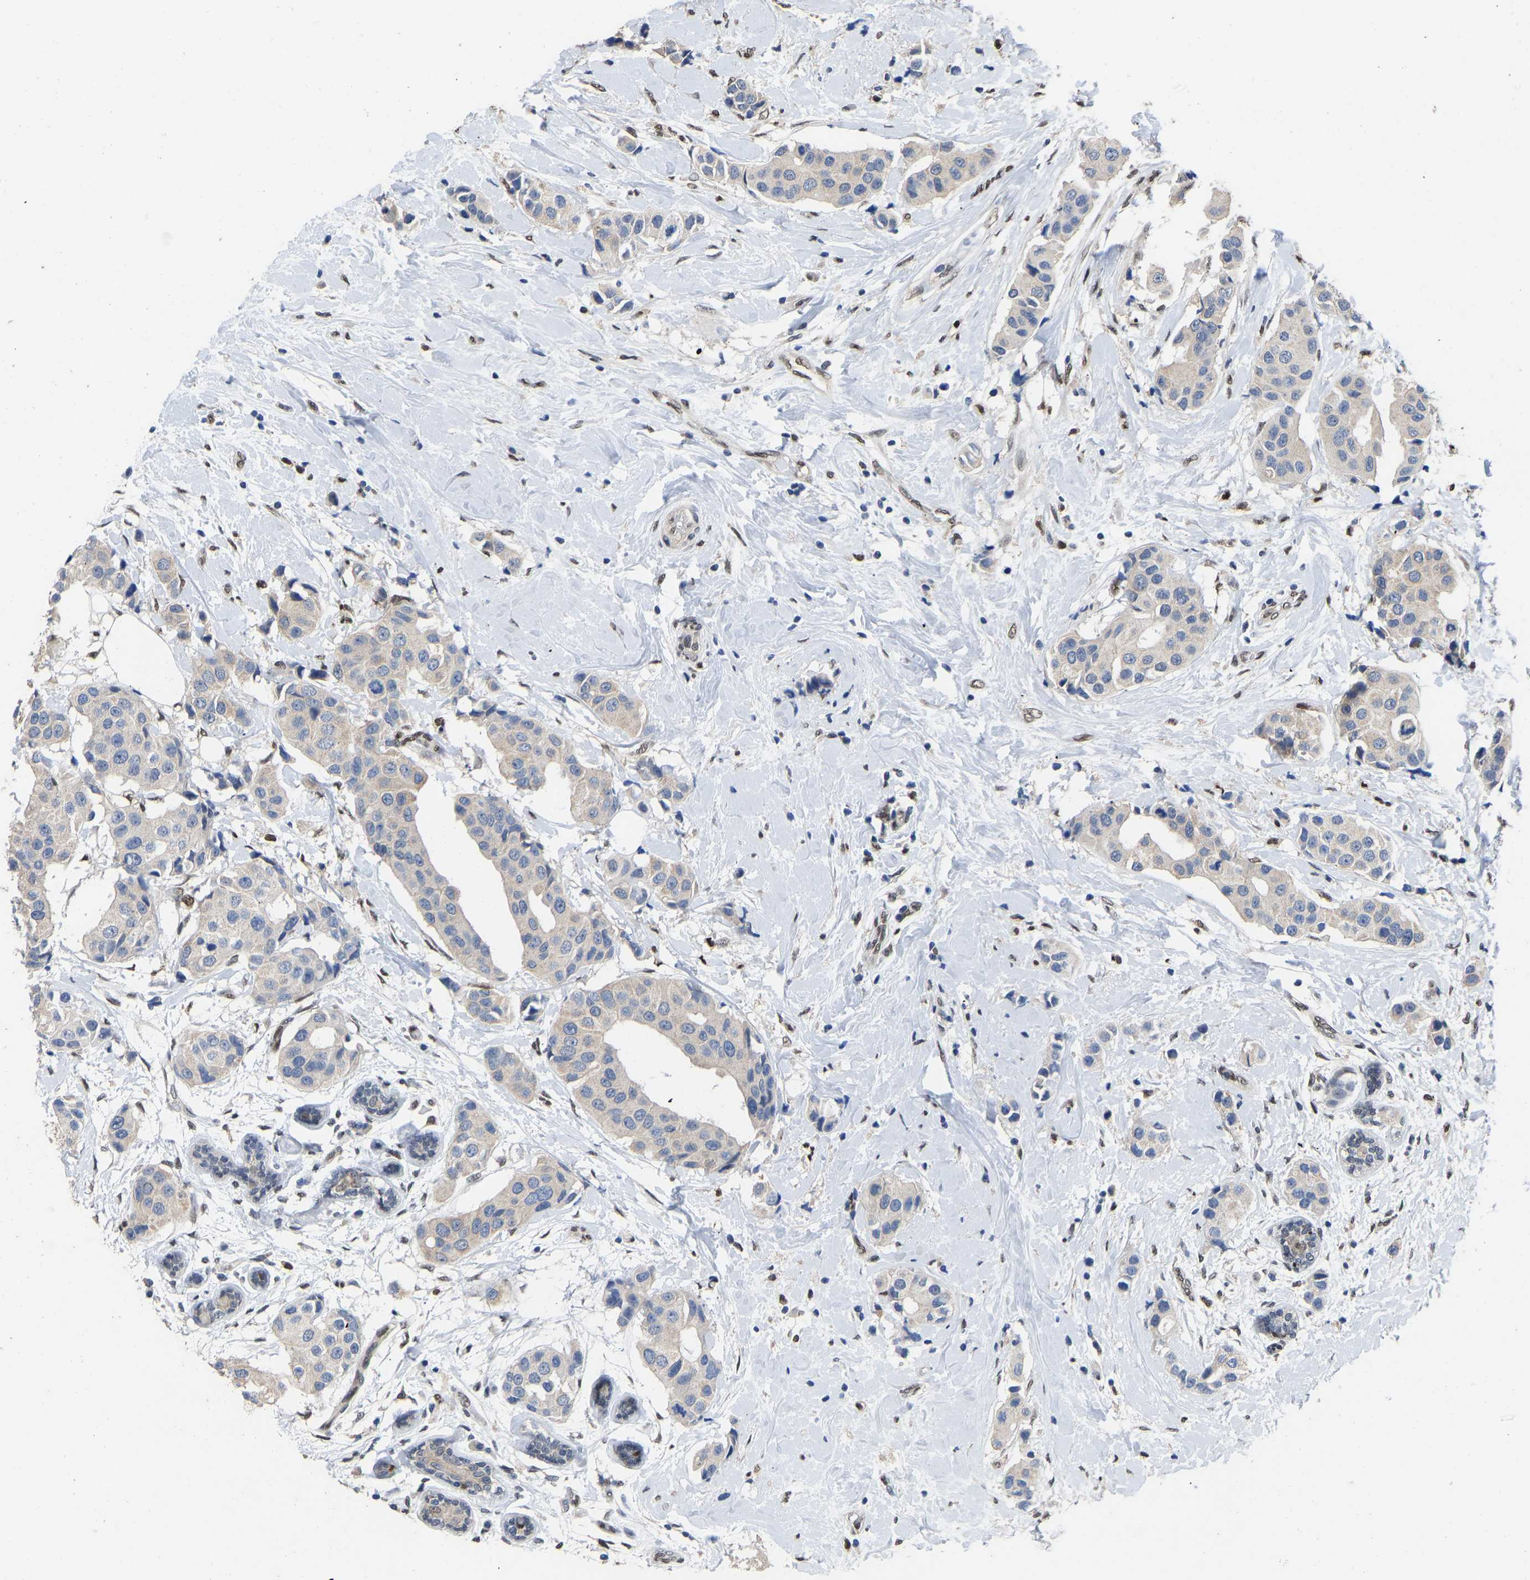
{"staining": {"intensity": "weak", "quantity": ">75%", "location": "cytoplasmic/membranous"}, "tissue": "breast cancer", "cell_type": "Tumor cells", "image_type": "cancer", "snomed": [{"axis": "morphology", "description": "Normal tissue, NOS"}, {"axis": "morphology", "description": "Duct carcinoma"}, {"axis": "topography", "description": "Breast"}], "caption": "Immunohistochemical staining of breast intraductal carcinoma shows low levels of weak cytoplasmic/membranous expression in about >75% of tumor cells. (Stains: DAB (3,3'-diaminobenzidine) in brown, nuclei in blue, Microscopy: brightfield microscopy at high magnification).", "gene": "QKI", "patient": {"sex": "female", "age": 39}}